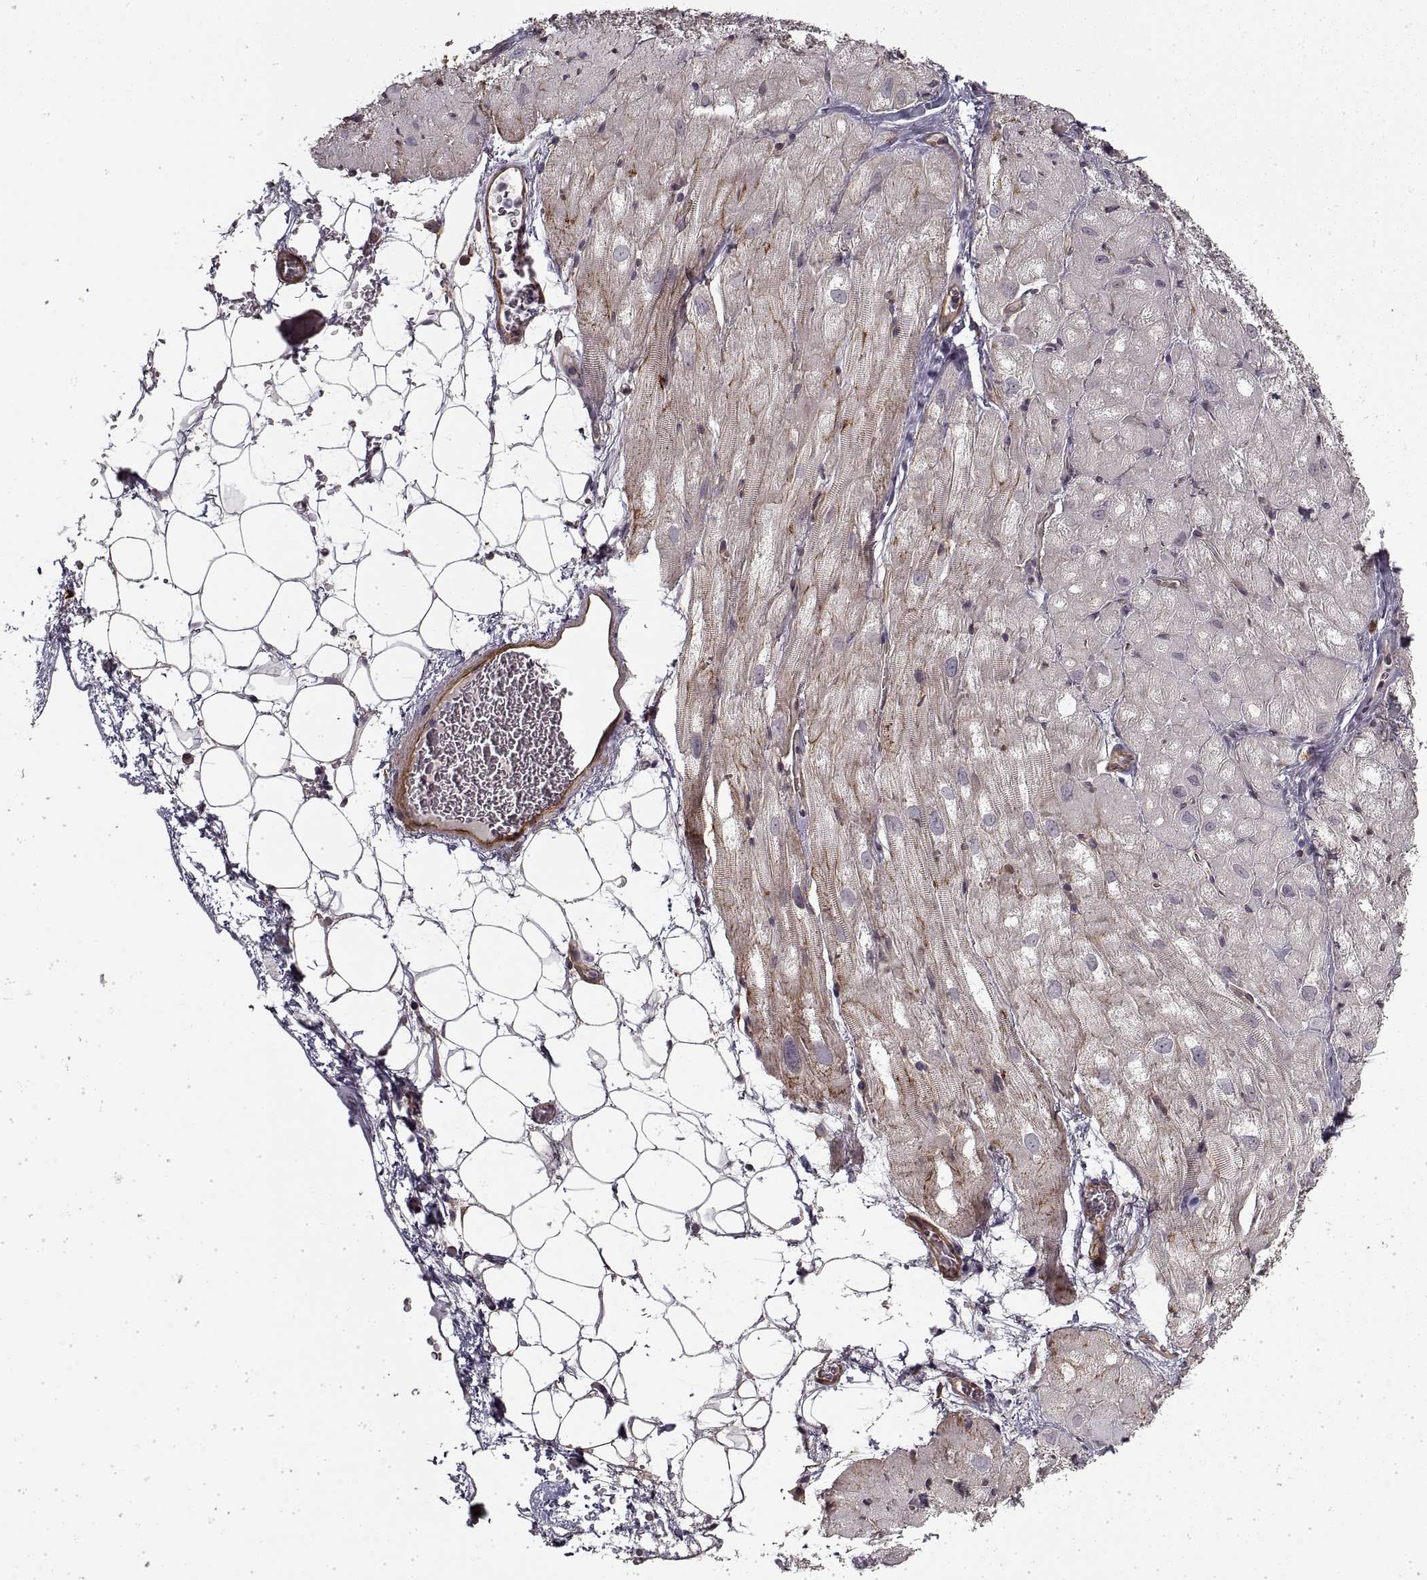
{"staining": {"intensity": "moderate", "quantity": ">75%", "location": "cytoplasmic/membranous"}, "tissue": "heart muscle", "cell_type": "Cardiomyocytes", "image_type": "normal", "snomed": [{"axis": "morphology", "description": "Normal tissue, NOS"}, {"axis": "topography", "description": "Heart"}], "caption": "A high-resolution image shows IHC staining of unremarkable heart muscle, which demonstrates moderate cytoplasmic/membranous staining in about >75% of cardiomyocytes.", "gene": "LAMB2", "patient": {"sex": "male", "age": 61}}